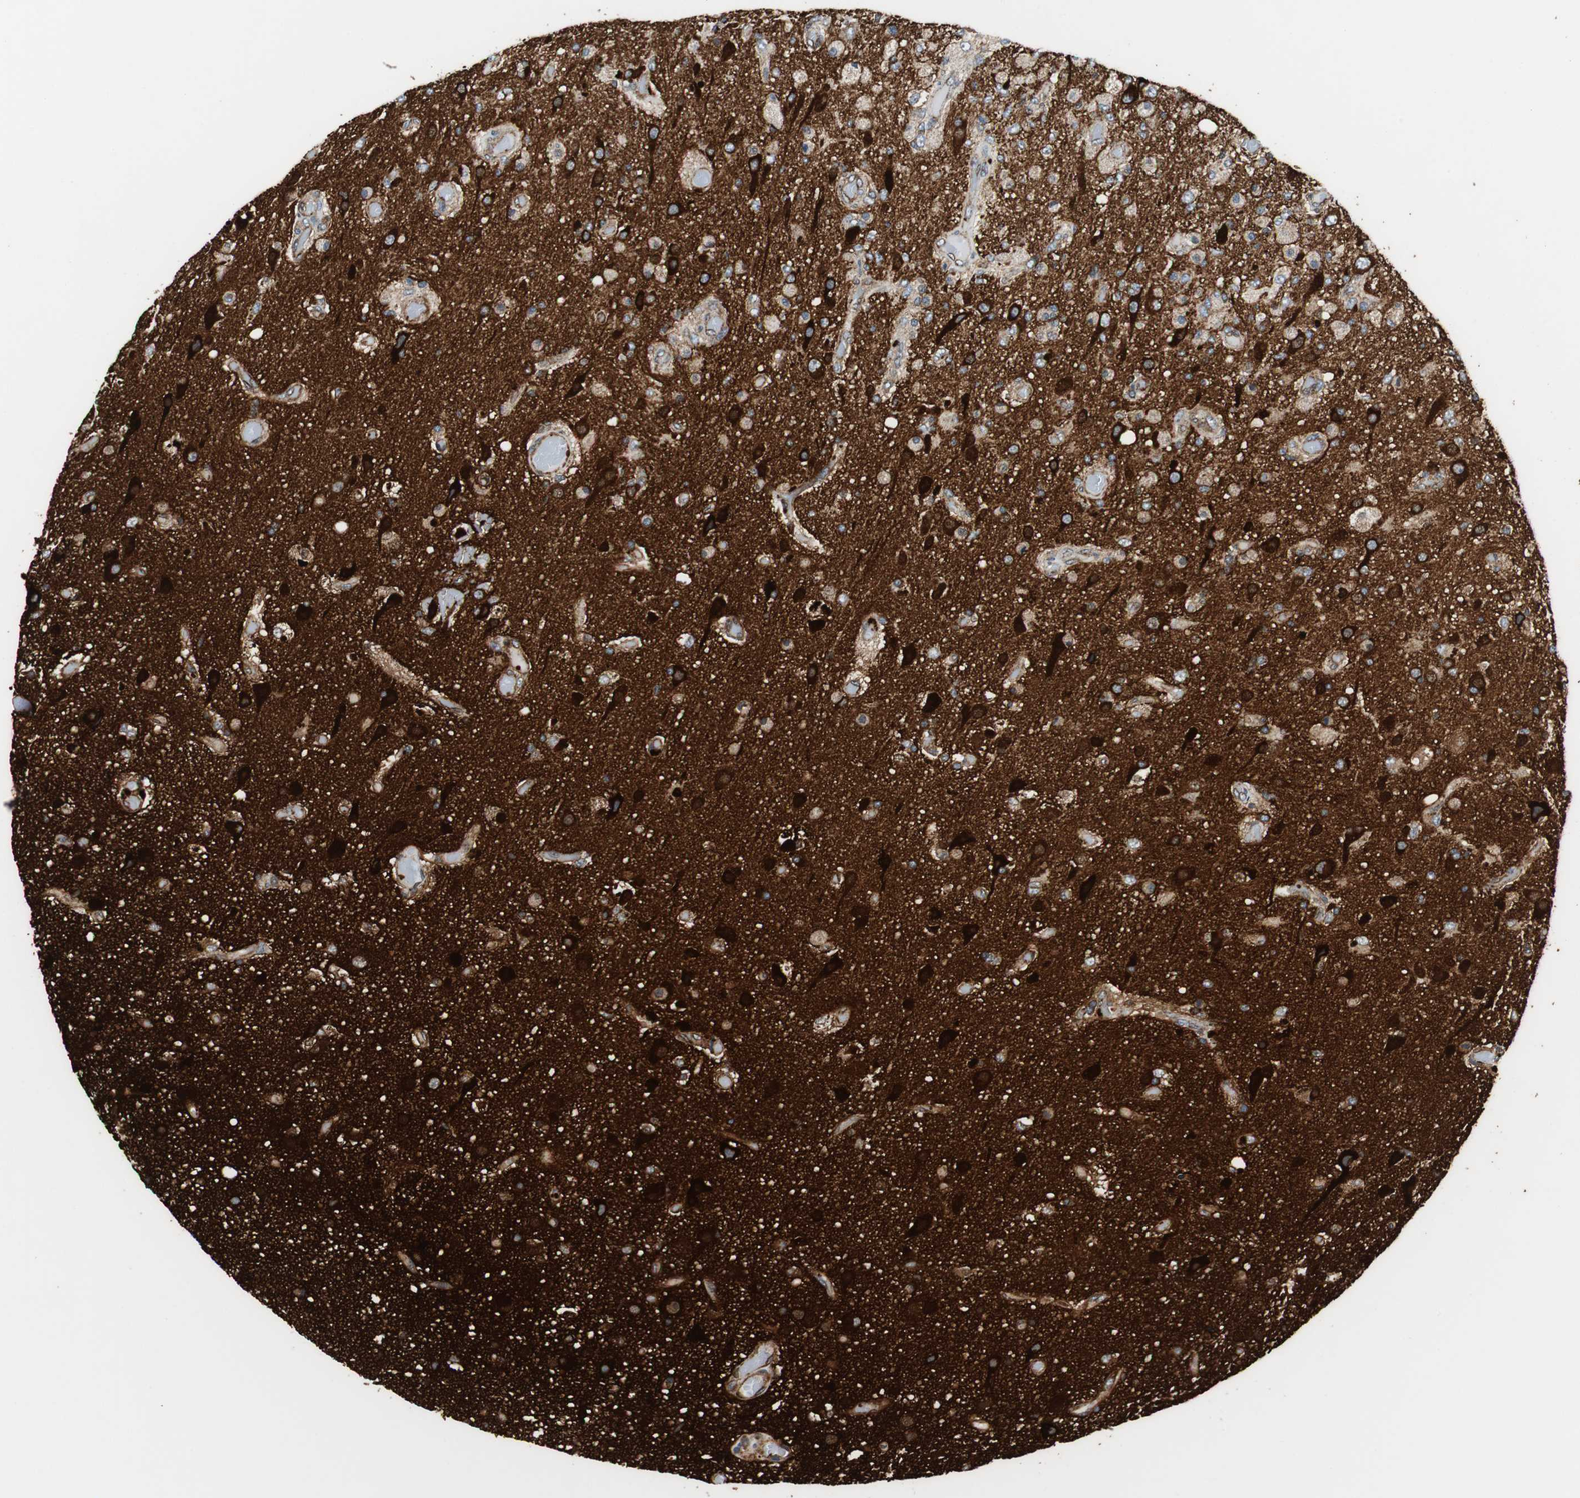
{"staining": {"intensity": "negative", "quantity": "none", "location": "none"}, "tissue": "glioma", "cell_type": "Tumor cells", "image_type": "cancer", "snomed": [{"axis": "morphology", "description": "Normal tissue, NOS"}, {"axis": "morphology", "description": "Glioma, malignant, High grade"}, {"axis": "topography", "description": "Cerebral cortex"}], "caption": "Tumor cells are negative for protein expression in human glioma.", "gene": "TUBA4A", "patient": {"sex": "male", "age": 77}}